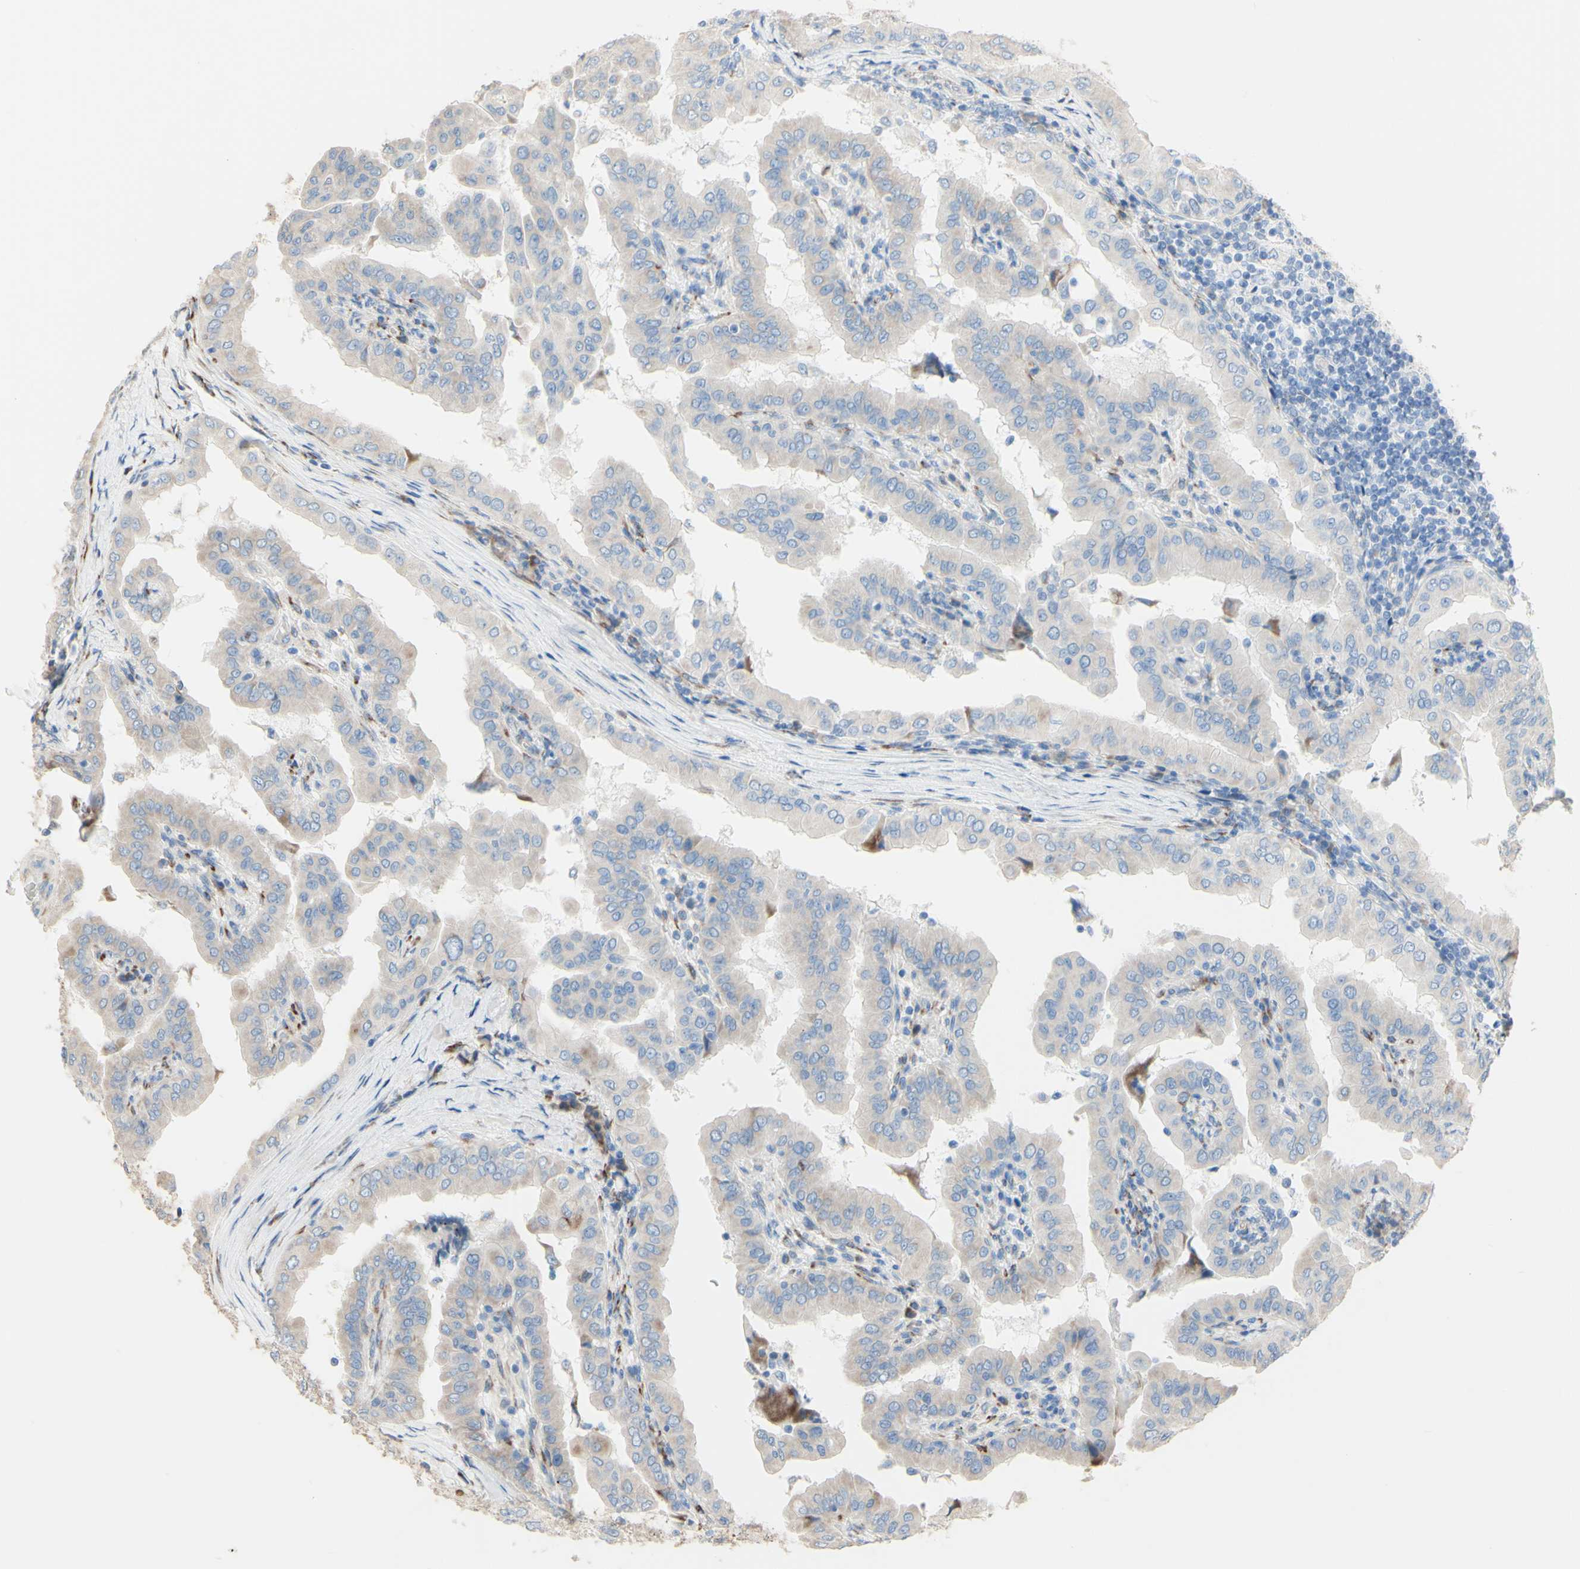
{"staining": {"intensity": "negative", "quantity": "none", "location": "none"}, "tissue": "thyroid cancer", "cell_type": "Tumor cells", "image_type": "cancer", "snomed": [{"axis": "morphology", "description": "Papillary adenocarcinoma, NOS"}, {"axis": "topography", "description": "Thyroid gland"}], "caption": "Tumor cells are negative for protein expression in human thyroid cancer (papillary adenocarcinoma). (Stains: DAB (3,3'-diaminobenzidine) IHC with hematoxylin counter stain, Microscopy: brightfield microscopy at high magnification).", "gene": "AGPAT5", "patient": {"sex": "male", "age": 33}}